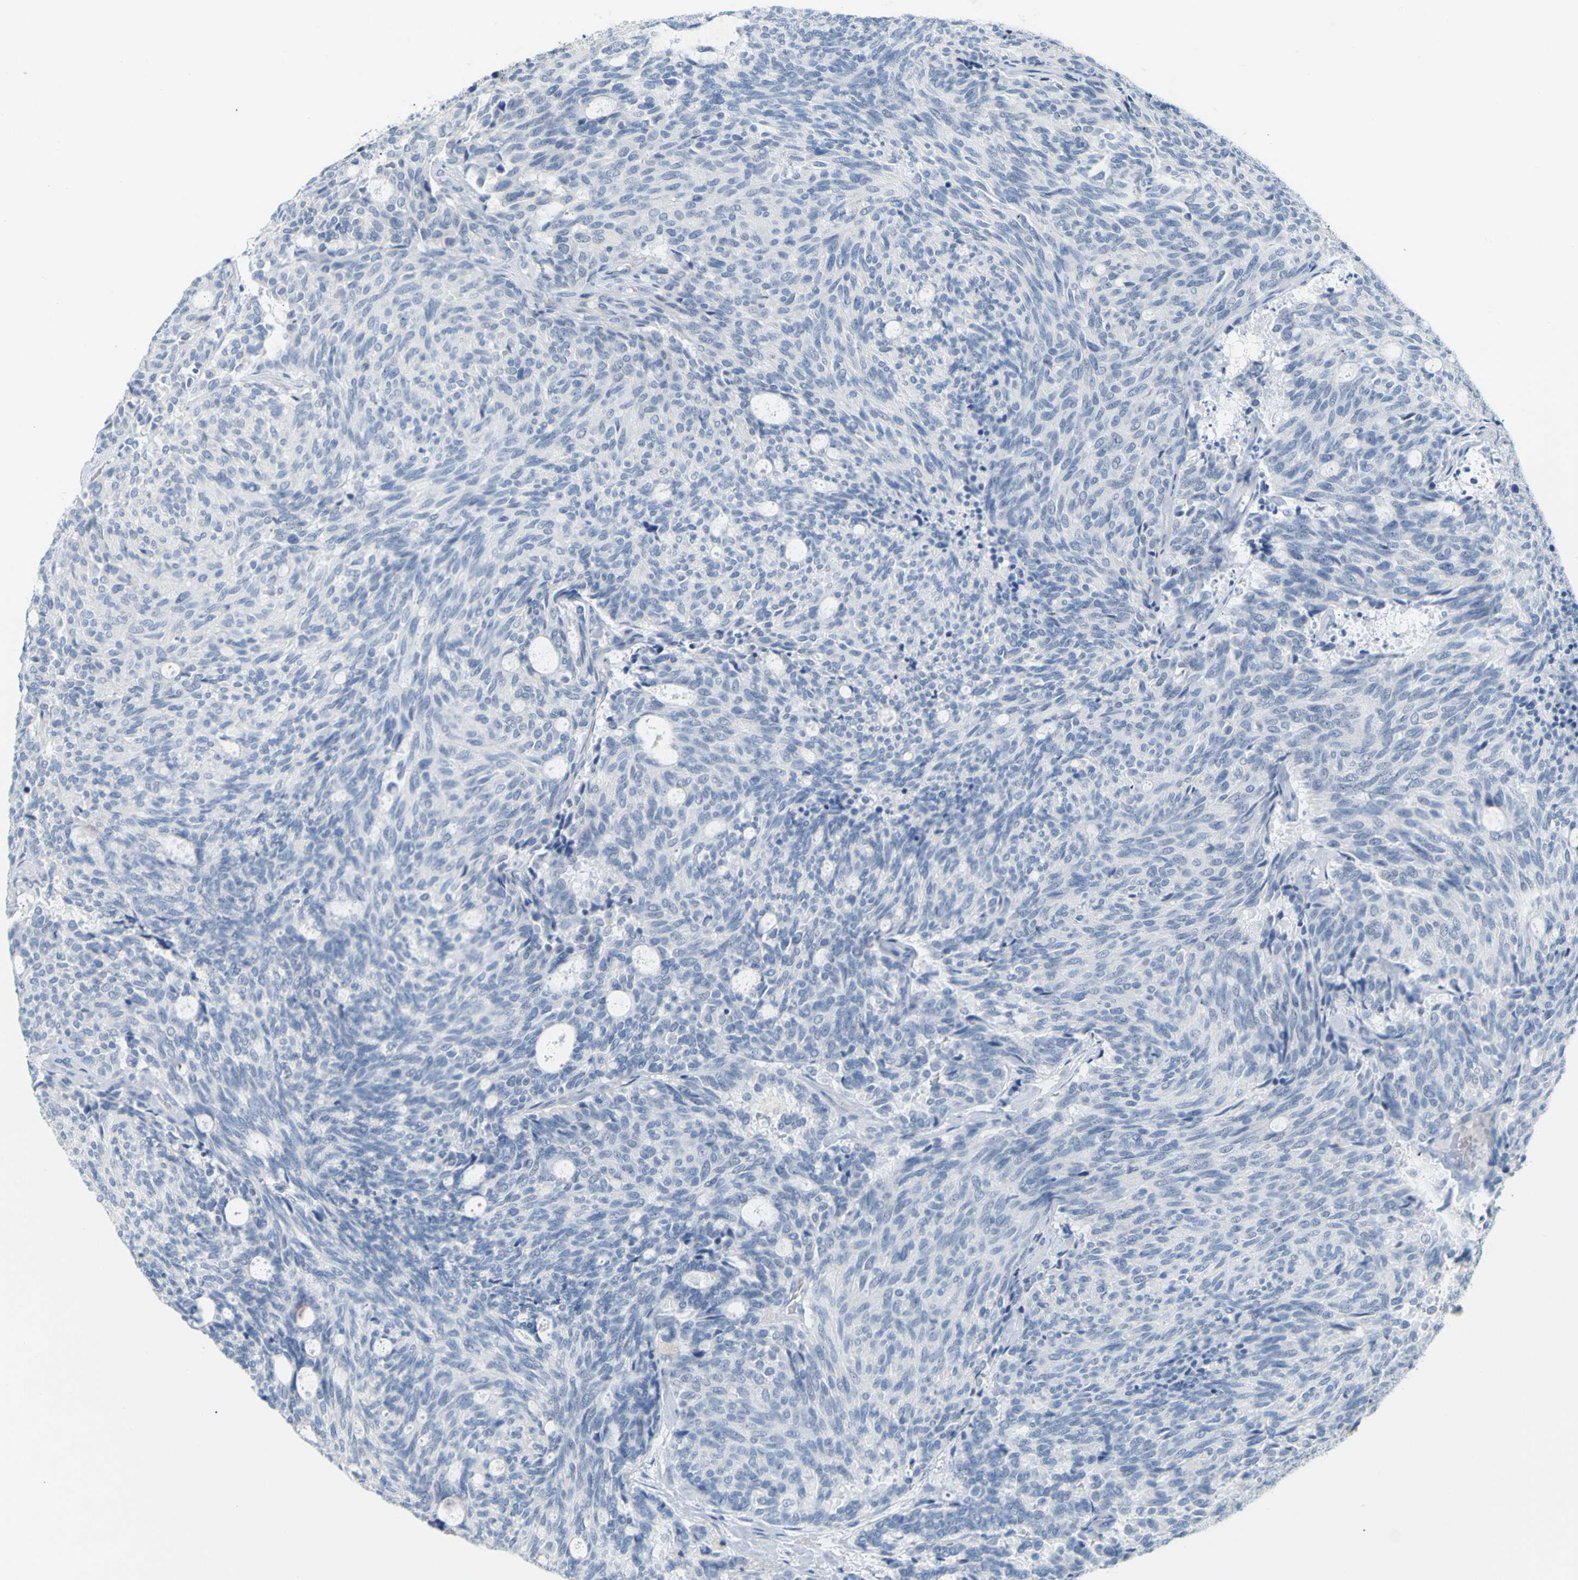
{"staining": {"intensity": "negative", "quantity": "none", "location": "none"}, "tissue": "carcinoid", "cell_type": "Tumor cells", "image_type": "cancer", "snomed": [{"axis": "morphology", "description": "Carcinoid, malignant, NOS"}, {"axis": "topography", "description": "Pancreas"}], "caption": "Tumor cells are negative for protein expression in human carcinoid.", "gene": "OPN1SW", "patient": {"sex": "female", "age": 54}}